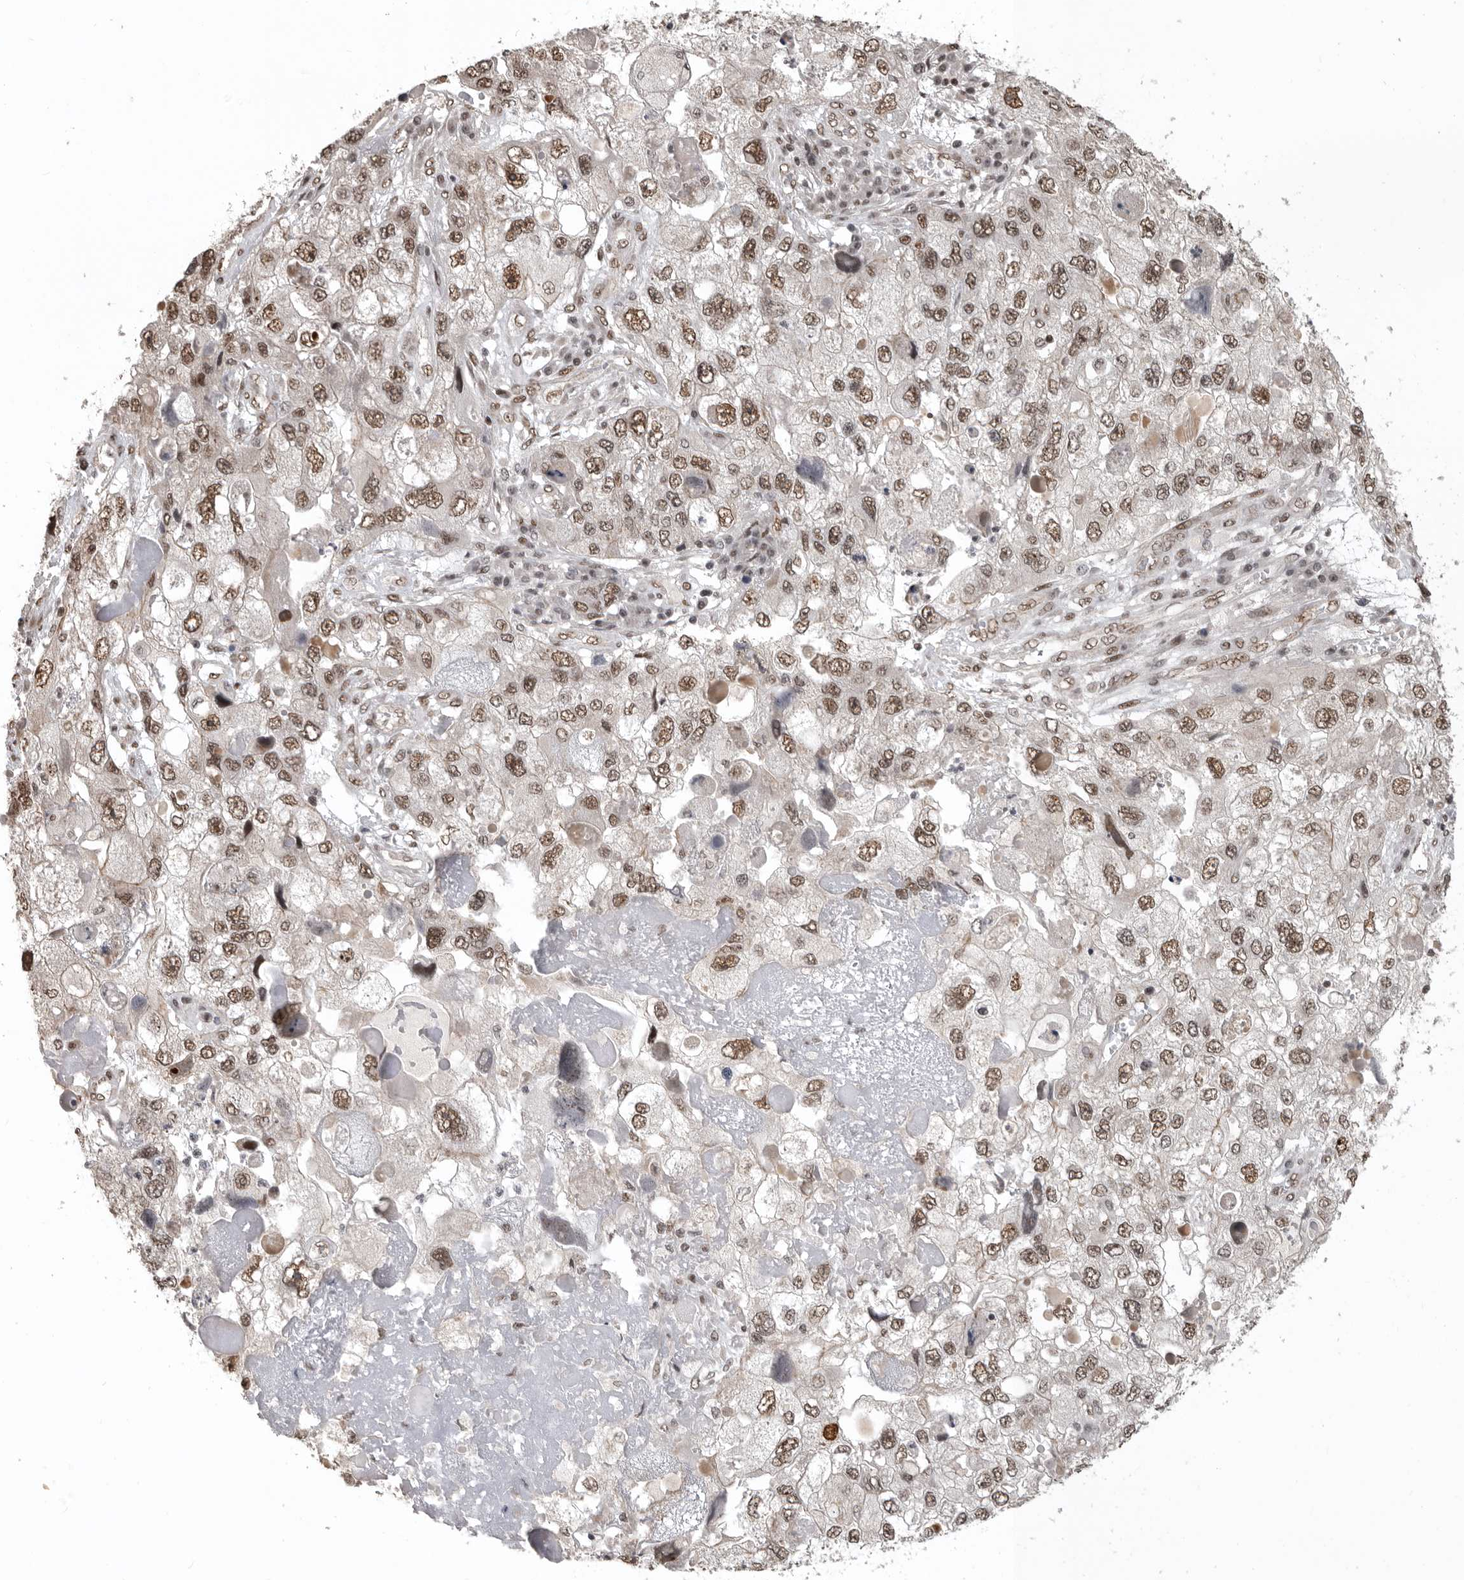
{"staining": {"intensity": "moderate", "quantity": ">75%", "location": "nuclear"}, "tissue": "endometrial cancer", "cell_type": "Tumor cells", "image_type": "cancer", "snomed": [{"axis": "morphology", "description": "Adenocarcinoma, NOS"}, {"axis": "topography", "description": "Endometrium"}], "caption": "Immunohistochemical staining of endometrial cancer reveals medium levels of moderate nuclear staining in about >75% of tumor cells. The protein of interest is shown in brown color, while the nuclei are stained blue.", "gene": "CBLL1", "patient": {"sex": "female", "age": 49}}